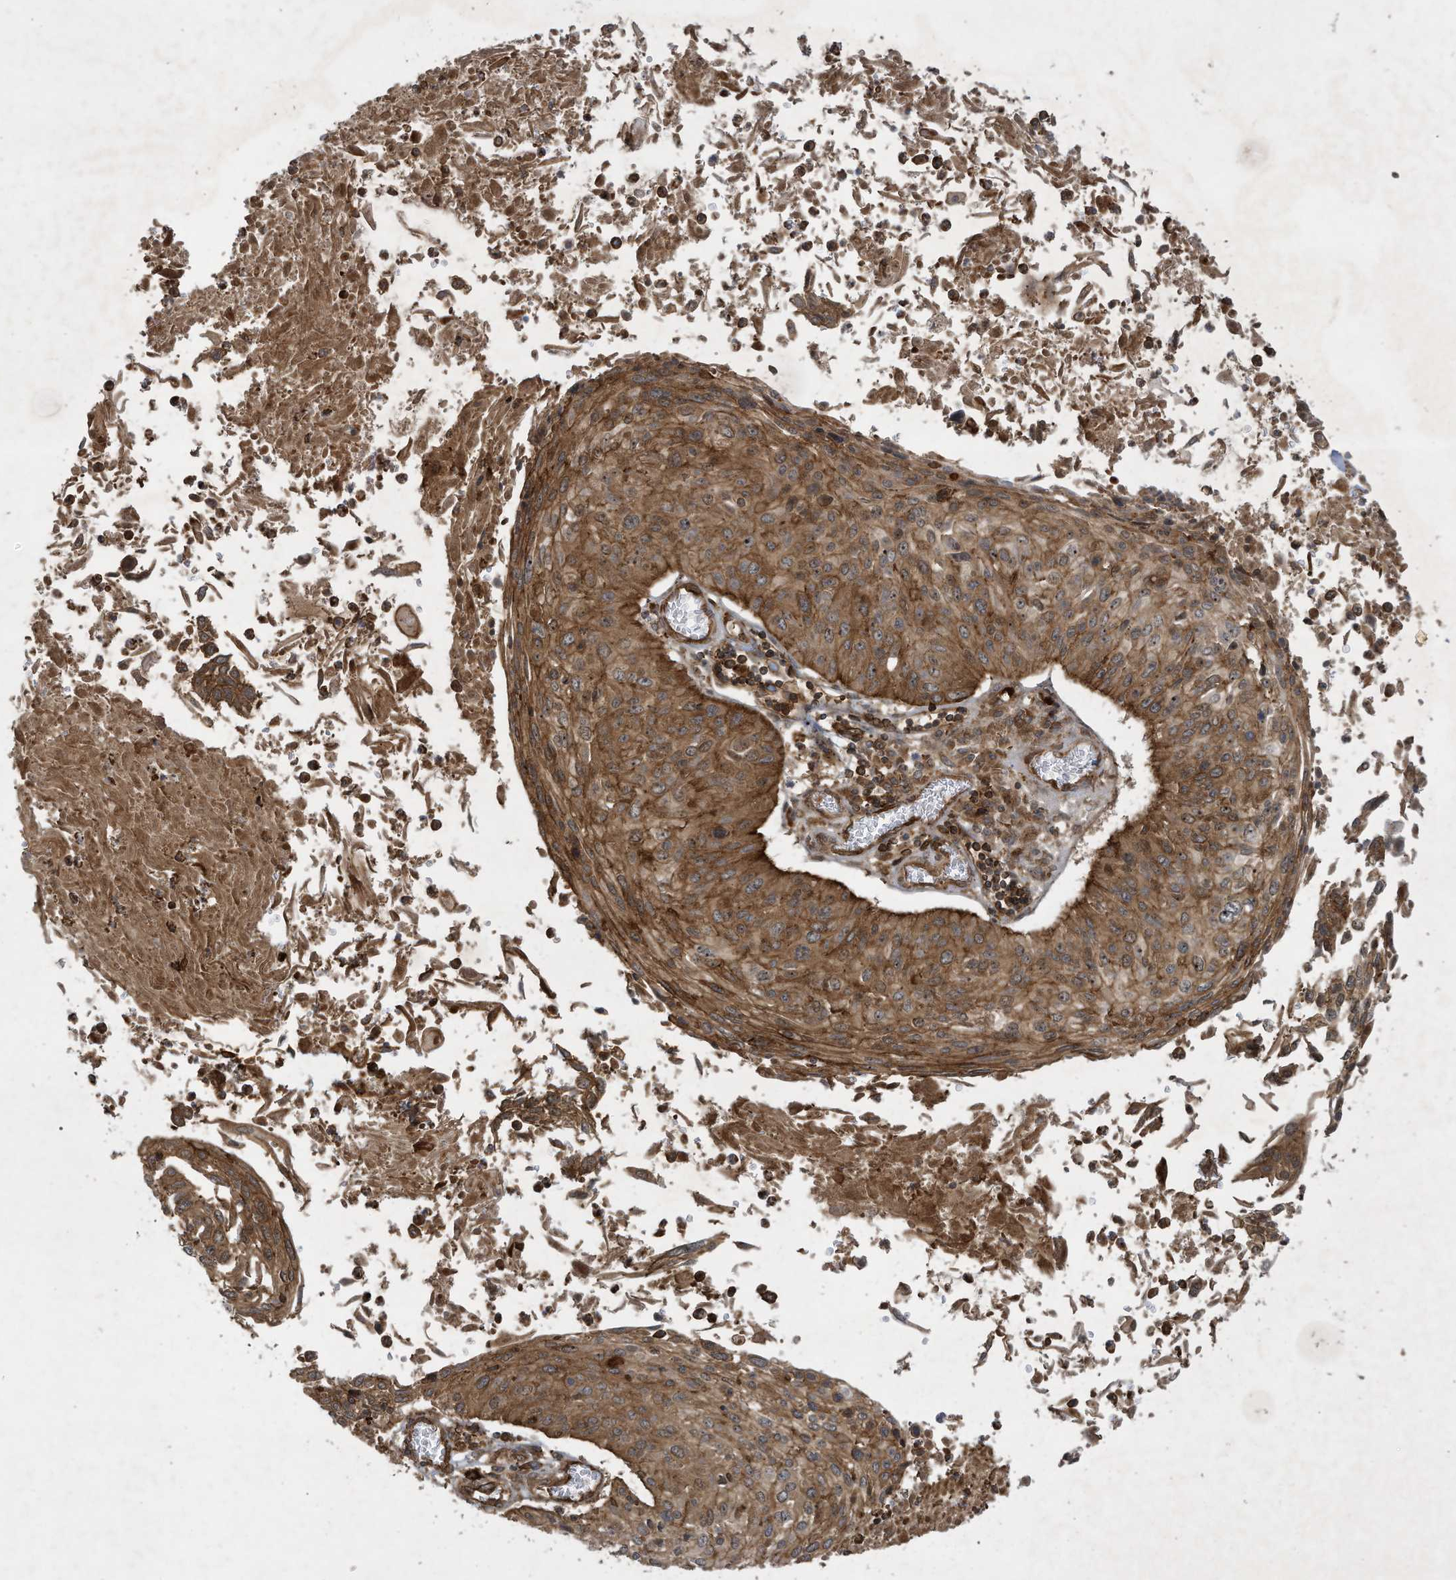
{"staining": {"intensity": "moderate", "quantity": ">75%", "location": "cytoplasmic/membranous"}, "tissue": "cervical cancer", "cell_type": "Tumor cells", "image_type": "cancer", "snomed": [{"axis": "morphology", "description": "Squamous cell carcinoma, NOS"}, {"axis": "topography", "description": "Cervix"}], "caption": "IHC micrograph of human squamous cell carcinoma (cervical) stained for a protein (brown), which reveals medium levels of moderate cytoplasmic/membranous positivity in approximately >75% of tumor cells.", "gene": "DDIT4", "patient": {"sex": "female", "age": 51}}